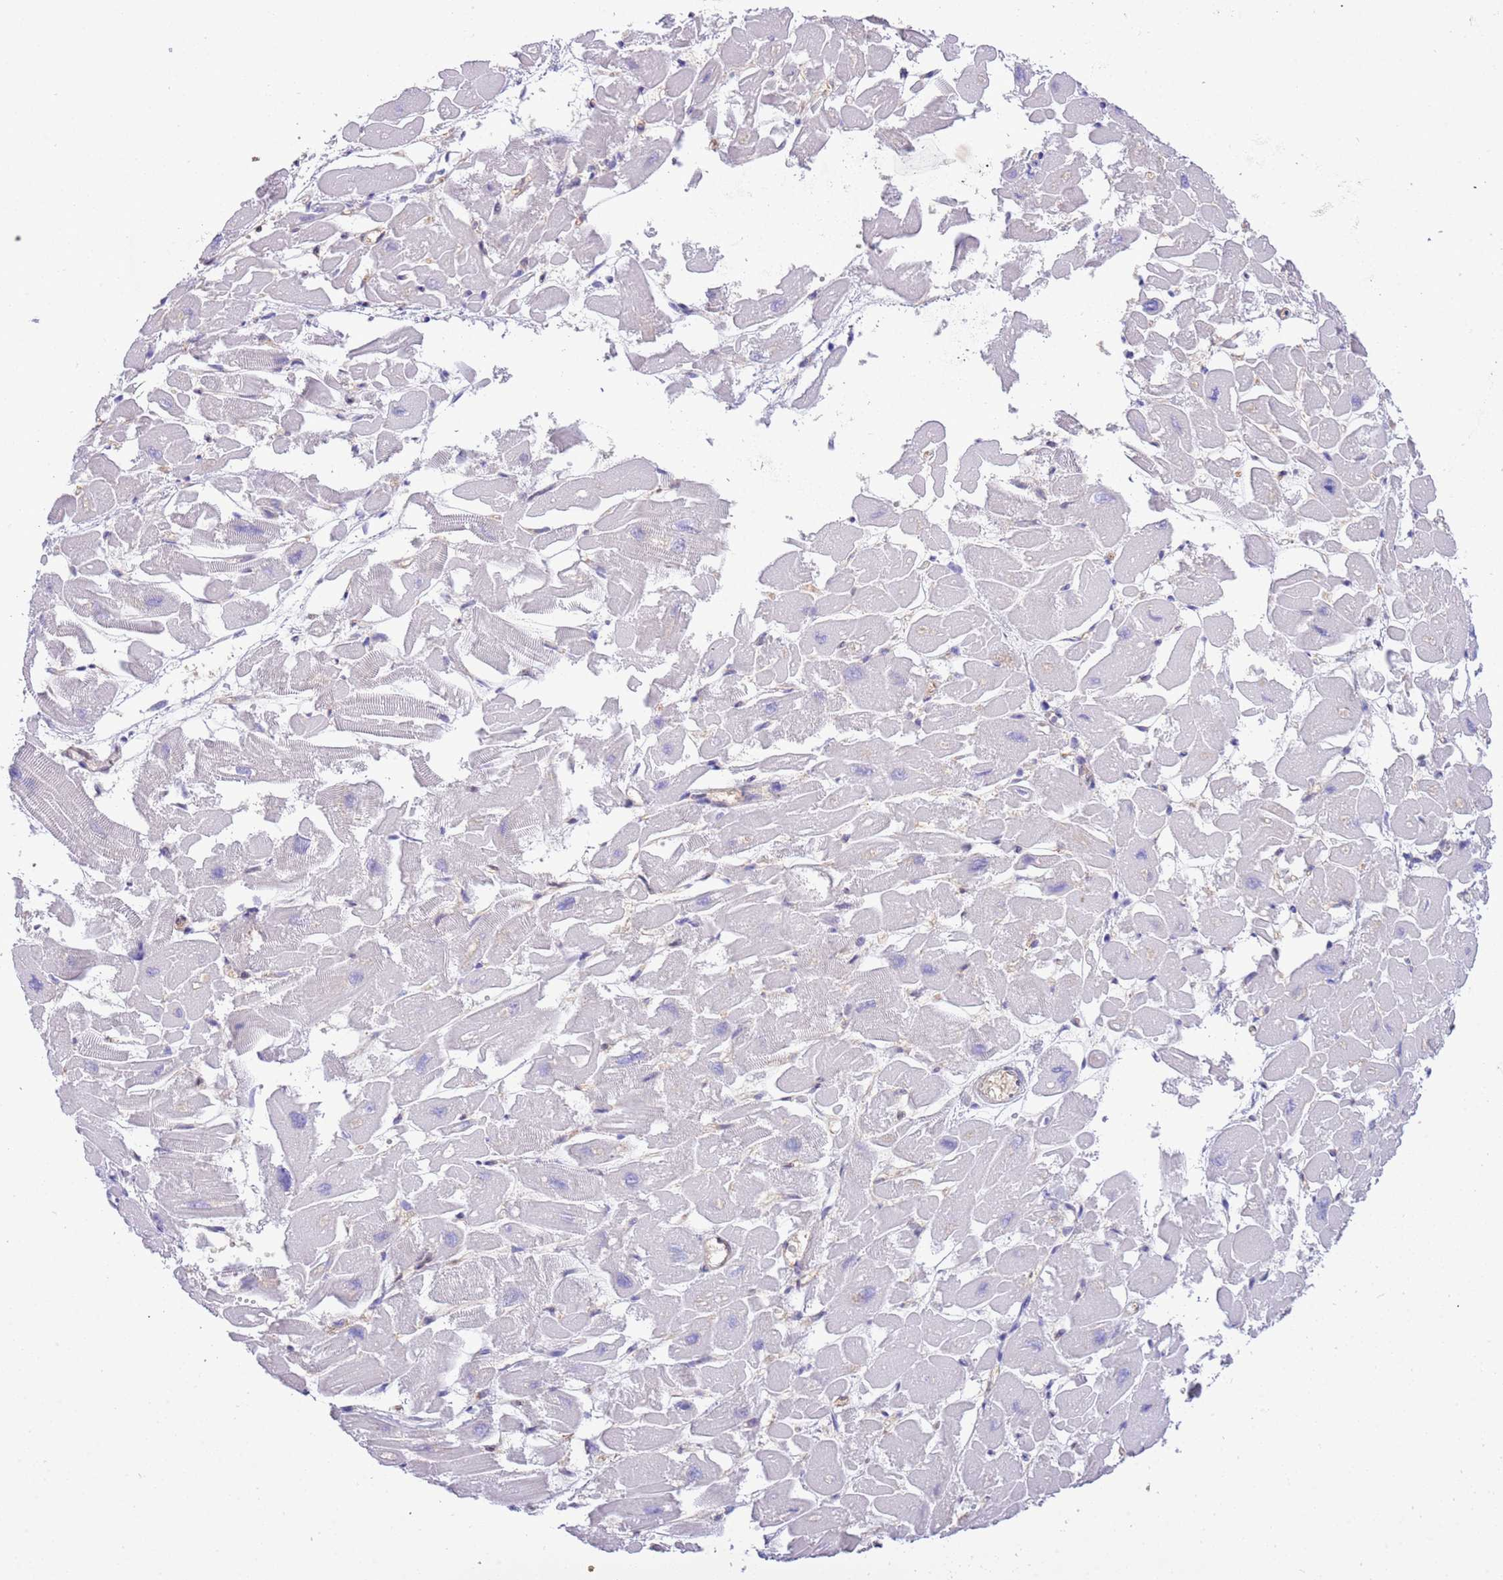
{"staining": {"intensity": "weak", "quantity": "25%-75%", "location": "cytoplasmic/membranous"}, "tissue": "heart muscle", "cell_type": "Cardiomyocytes", "image_type": "normal", "snomed": [{"axis": "morphology", "description": "Normal tissue, NOS"}, {"axis": "topography", "description": "Heart"}], "caption": "Protein positivity by IHC reveals weak cytoplasmic/membranous staining in approximately 25%-75% of cardiomyocytes in normal heart muscle.", "gene": "STIP1", "patient": {"sex": "male", "age": 54}}